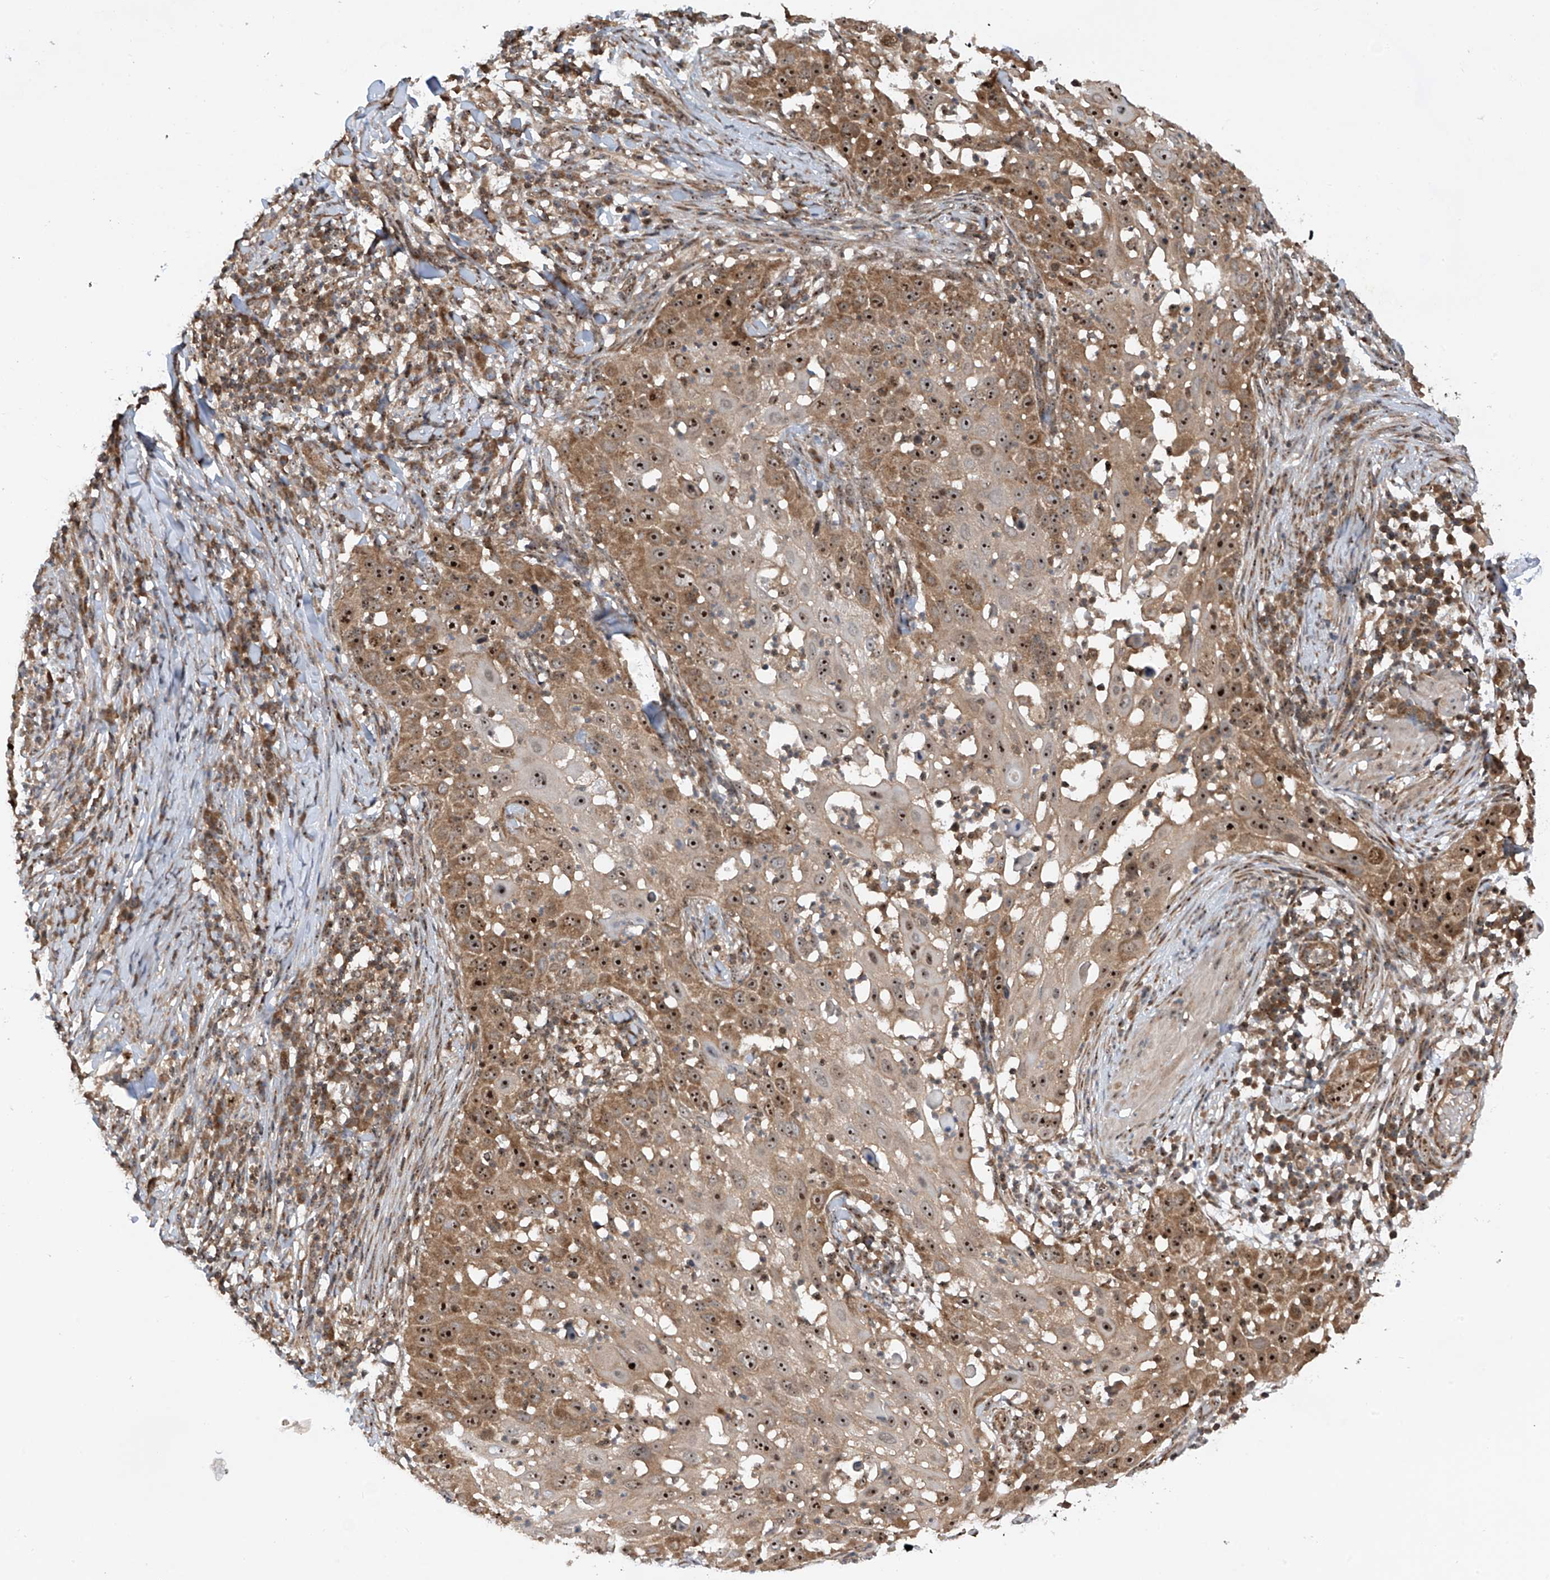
{"staining": {"intensity": "strong", "quantity": ">75%", "location": "cytoplasmic/membranous,nuclear"}, "tissue": "skin cancer", "cell_type": "Tumor cells", "image_type": "cancer", "snomed": [{"axis": "morphology", "description": "Squamous cell carcinoma, NOS"}, {"axis": "topography", "description": "Skin"}], "caption": "There is high levels of strong cytoplasmic/membranous and nuclear staining in tumor cells of squamous cell carcinoma (skin), as demonstrated by immunohistochemical staining (brown color).", "gene": "C1orf131", "patient": {"sex": "female", "age": 44}}